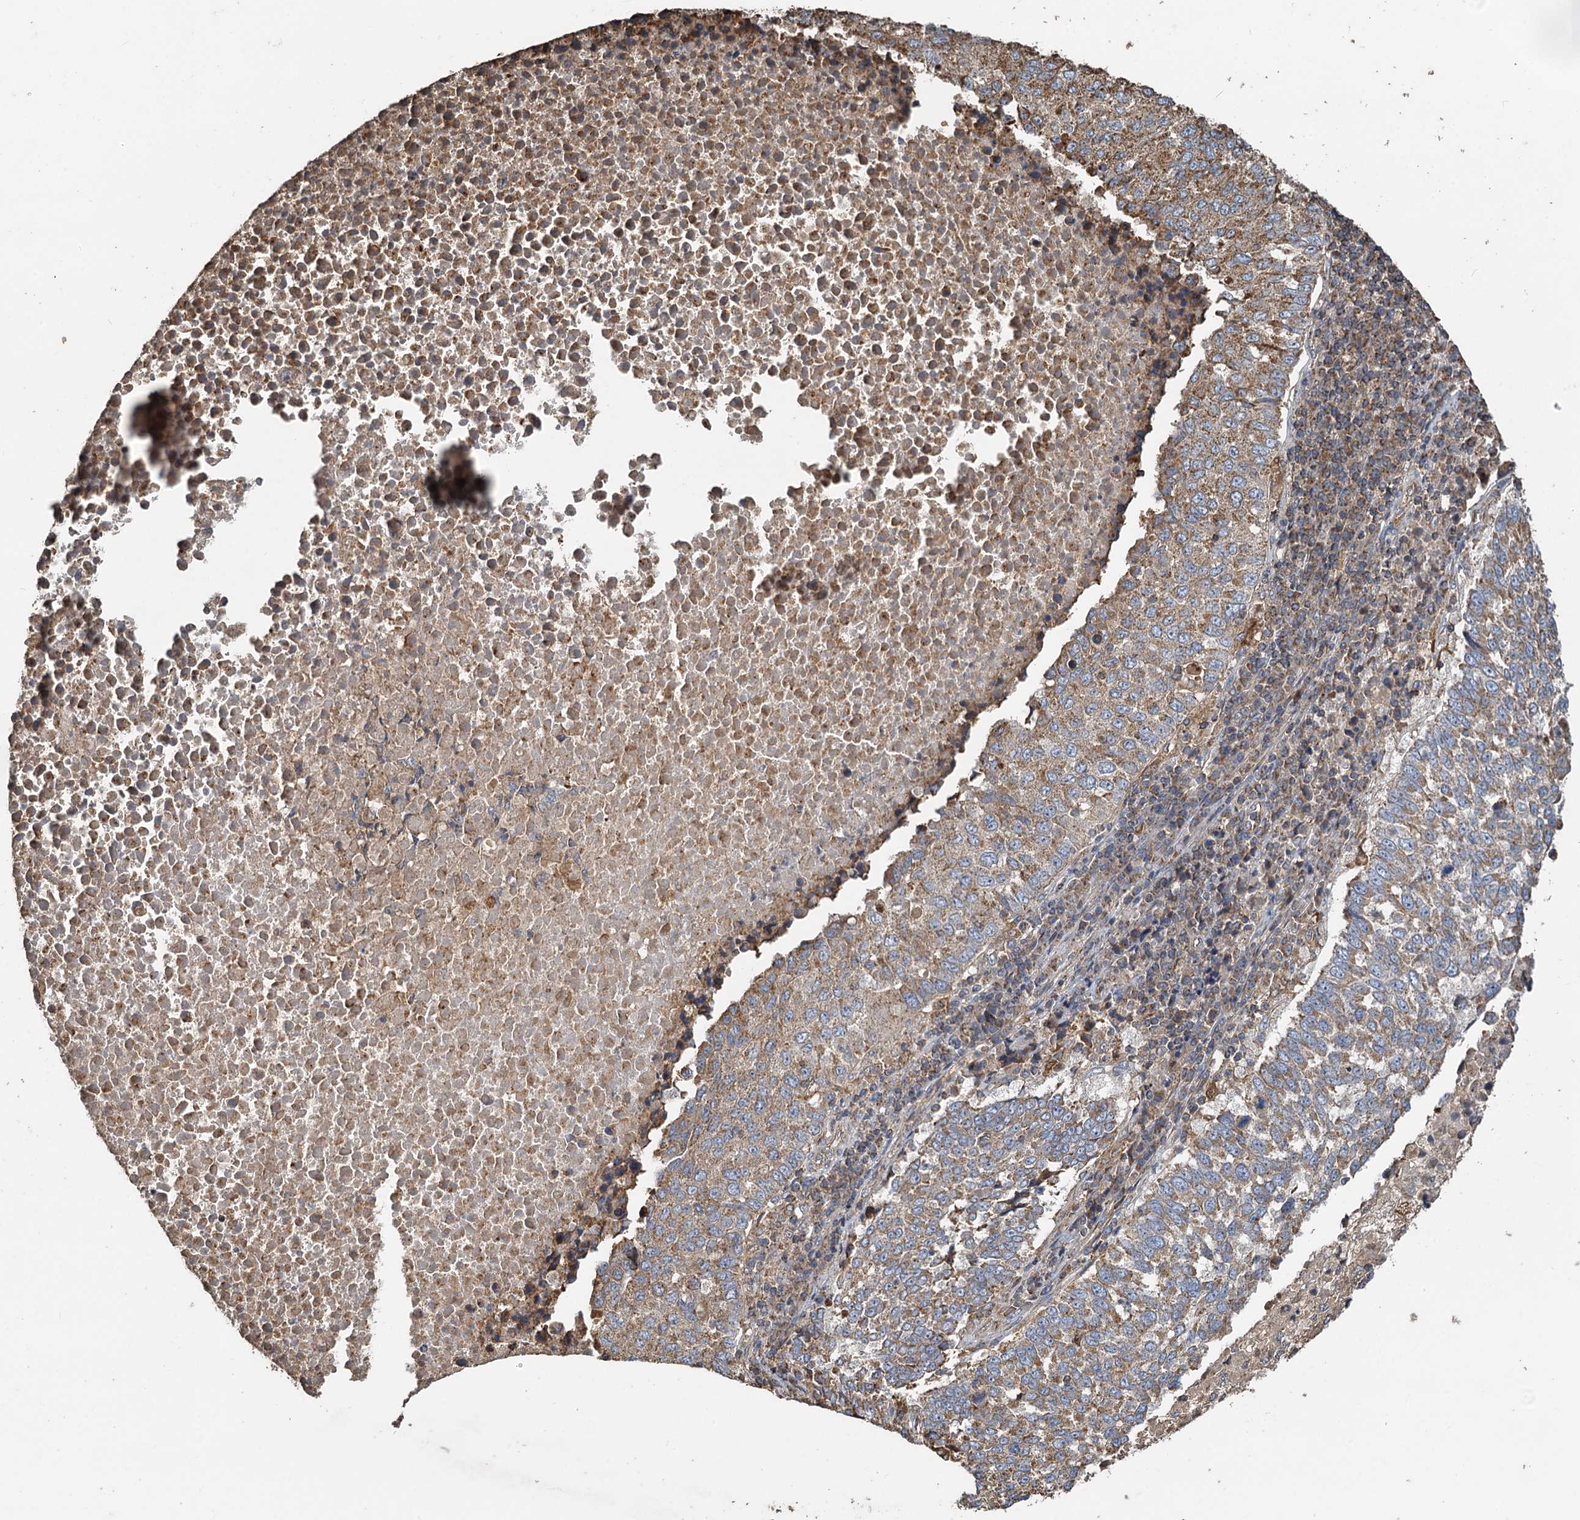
{"staining": {"intensity": "moderate", "quantity": ">75%", "location": "cytoplasmic/membranous"}, "tissue": "lung cancer", "cell_type": "Tumor cells", "image_type": "cancer", "snomed": [{"axis": "morphology", "description": "Squamous cell carcinoma, NOS"}, {"axis": "topography", "description": "Lung"}], "caption": "Immunohistochemistry (IHC) photomicrograph of lung squamous cell carcinoma stained for a protein (brown), which exhibits medium levels of moderate cytoplasmic/membranous expression in about >75% of tumor cells.", "gene": "SDS", "patient": {"sex": "male", "age": 73}}